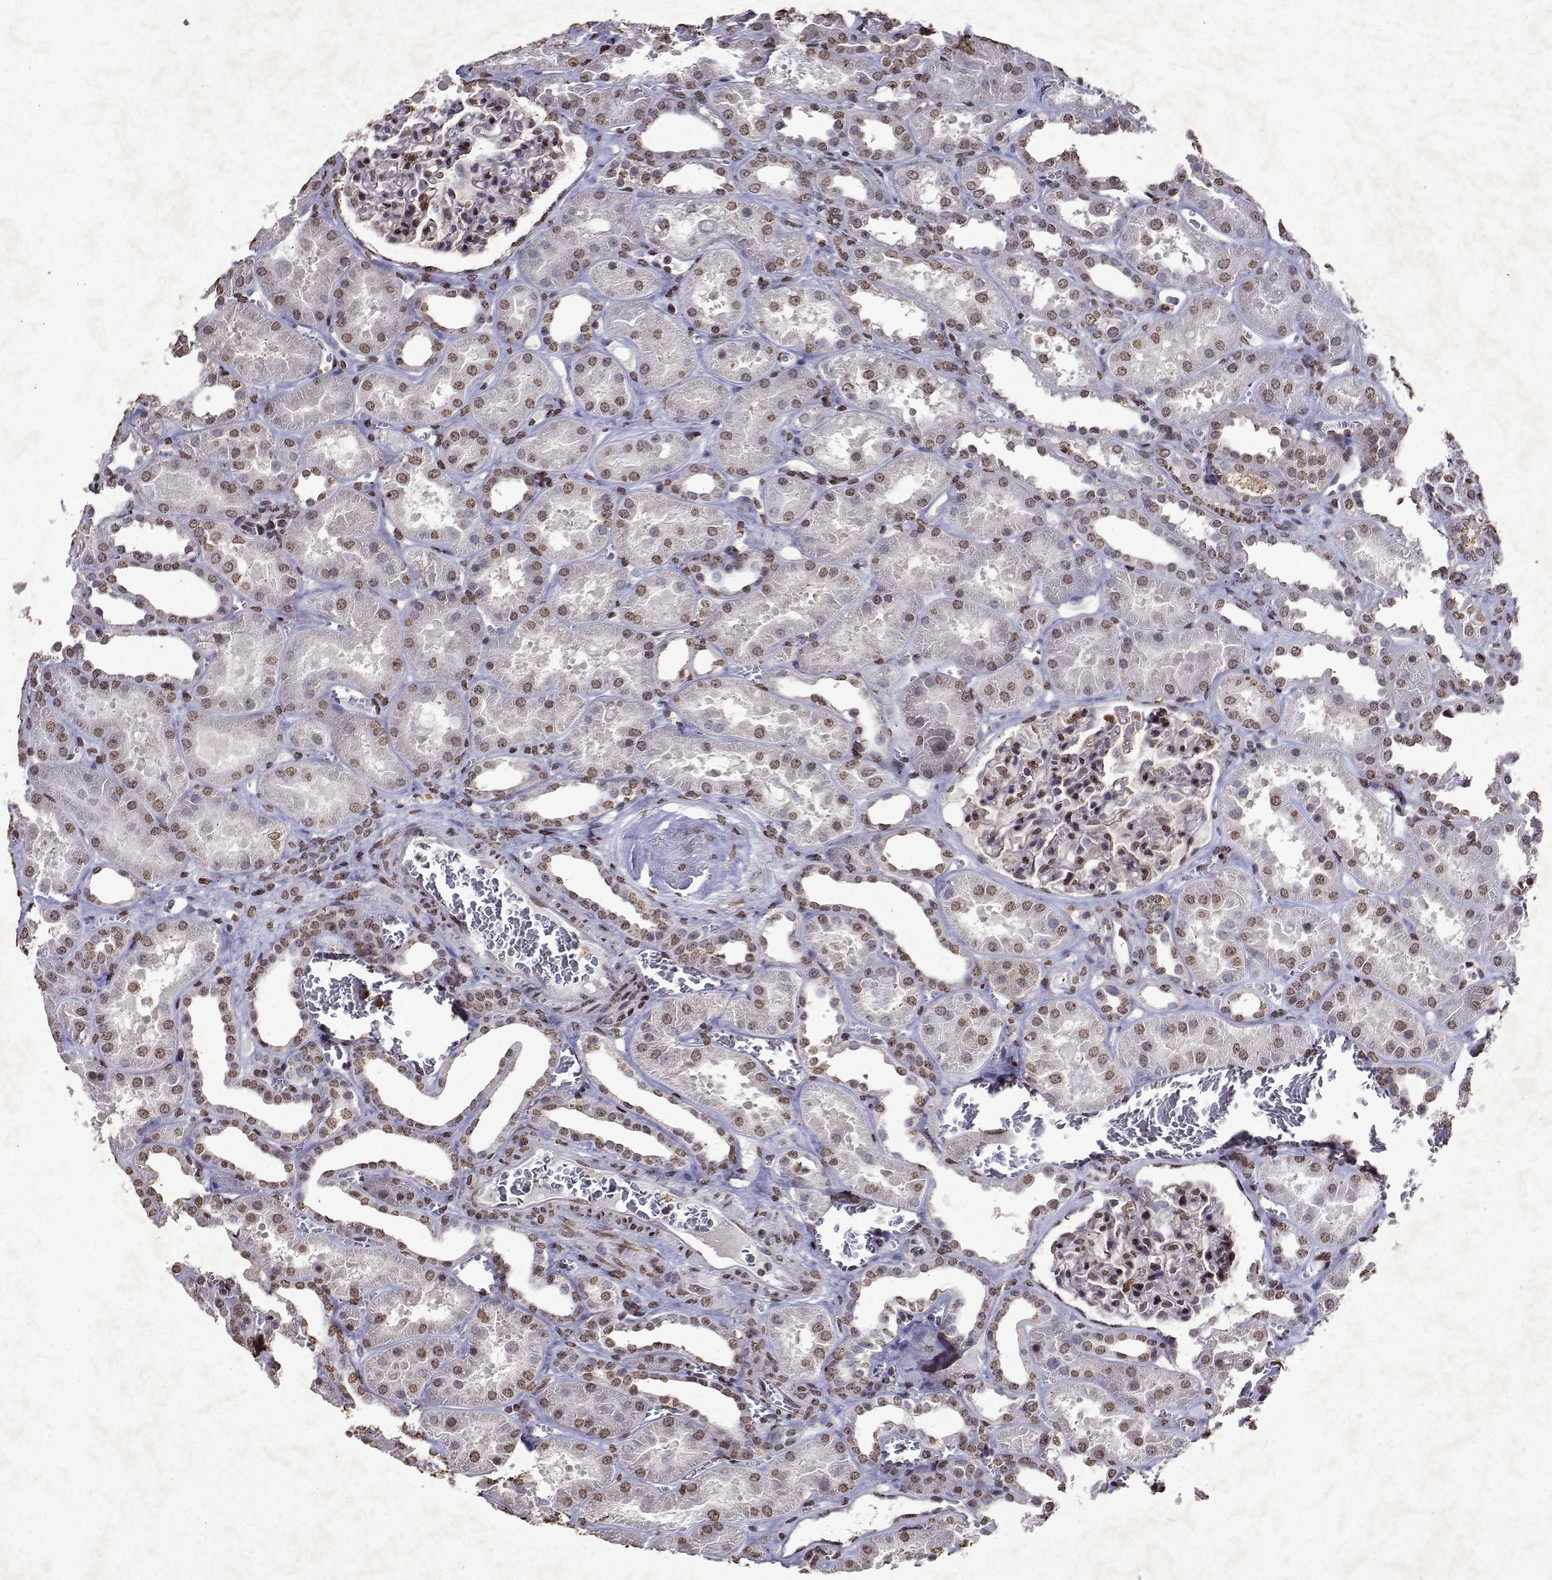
{"staining": {"intensity": "moderate", "quantity": "<25%", "location": "cytoplasmic/membranous,nuclear"}, "tissue": "kidney", "cell_type": "Cells in glomeruli", "image_type": "normal", "snomed": [{"axis": "morphology", "description": "Normal tissue, NOS"}, {"axis": "topography", "description": "Kidney"}], "caption": "Human kidney stained for a protein (brown) shows moderate cytoplasmic/membranous,nuclear positive expression in about <25% of cells in glomeruli.", "gene": "DUSP28", "patient": {"sex": "female", "age": 41}}